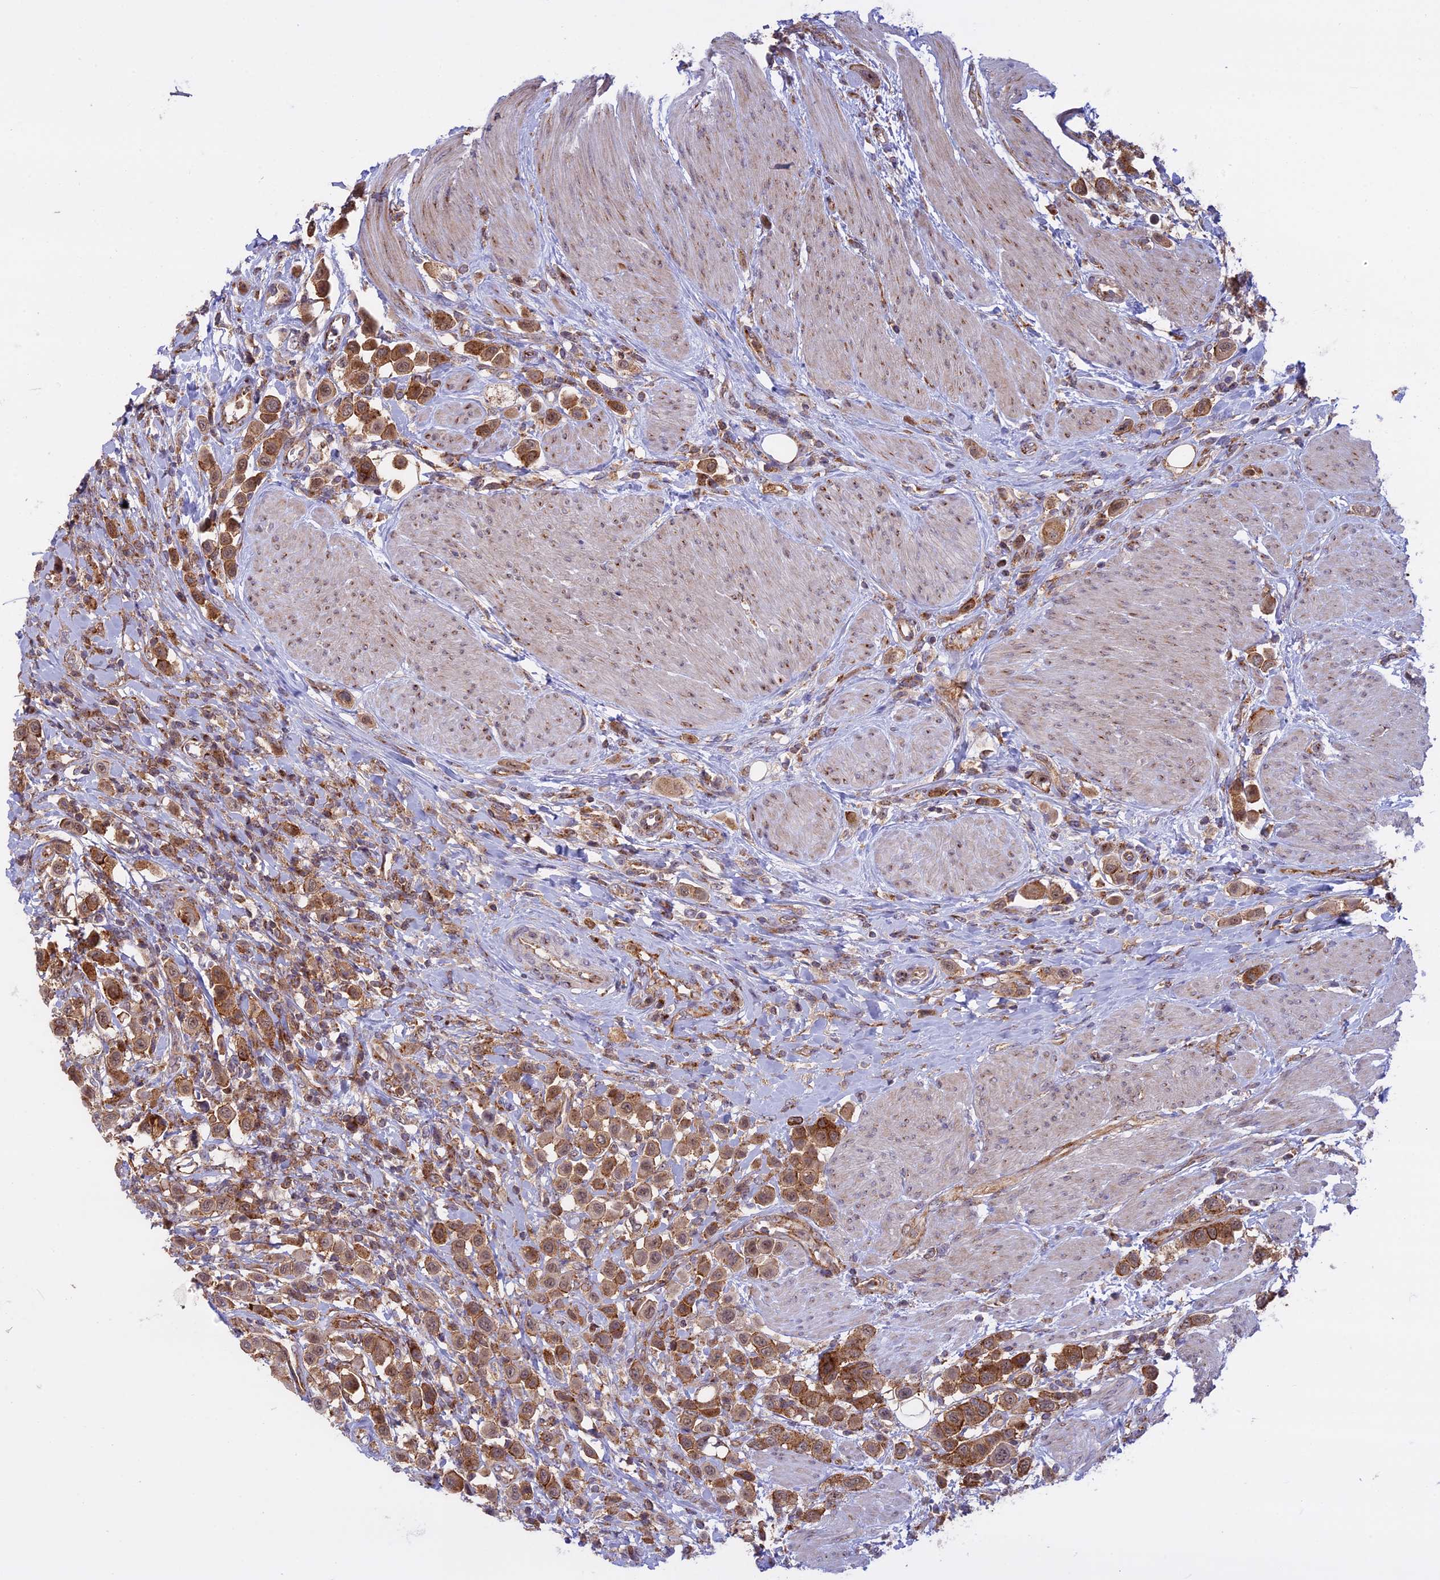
{"staining": {"intensity": "moderate", "quantity": ">75%", "location": "cytoplasmic/membranous"}, "tissue": "urothelial cancer", "cell_type": "Tumor cells", "image_type": "cancer", "snomed": [{"axis": "morphology", "description": "Urothelial carcinoma, High grade"}, {"axis": "topography", "description": "Urinary bladder"}], "caption": "The image demonstrates a brown stain indicating the presence of a protein in the cytoplasmic/membranous of tumor cells in high-grade urothelial carcinoma.", "gene": "CLINT1", "patient": {"sex": "male", "age": 50}}